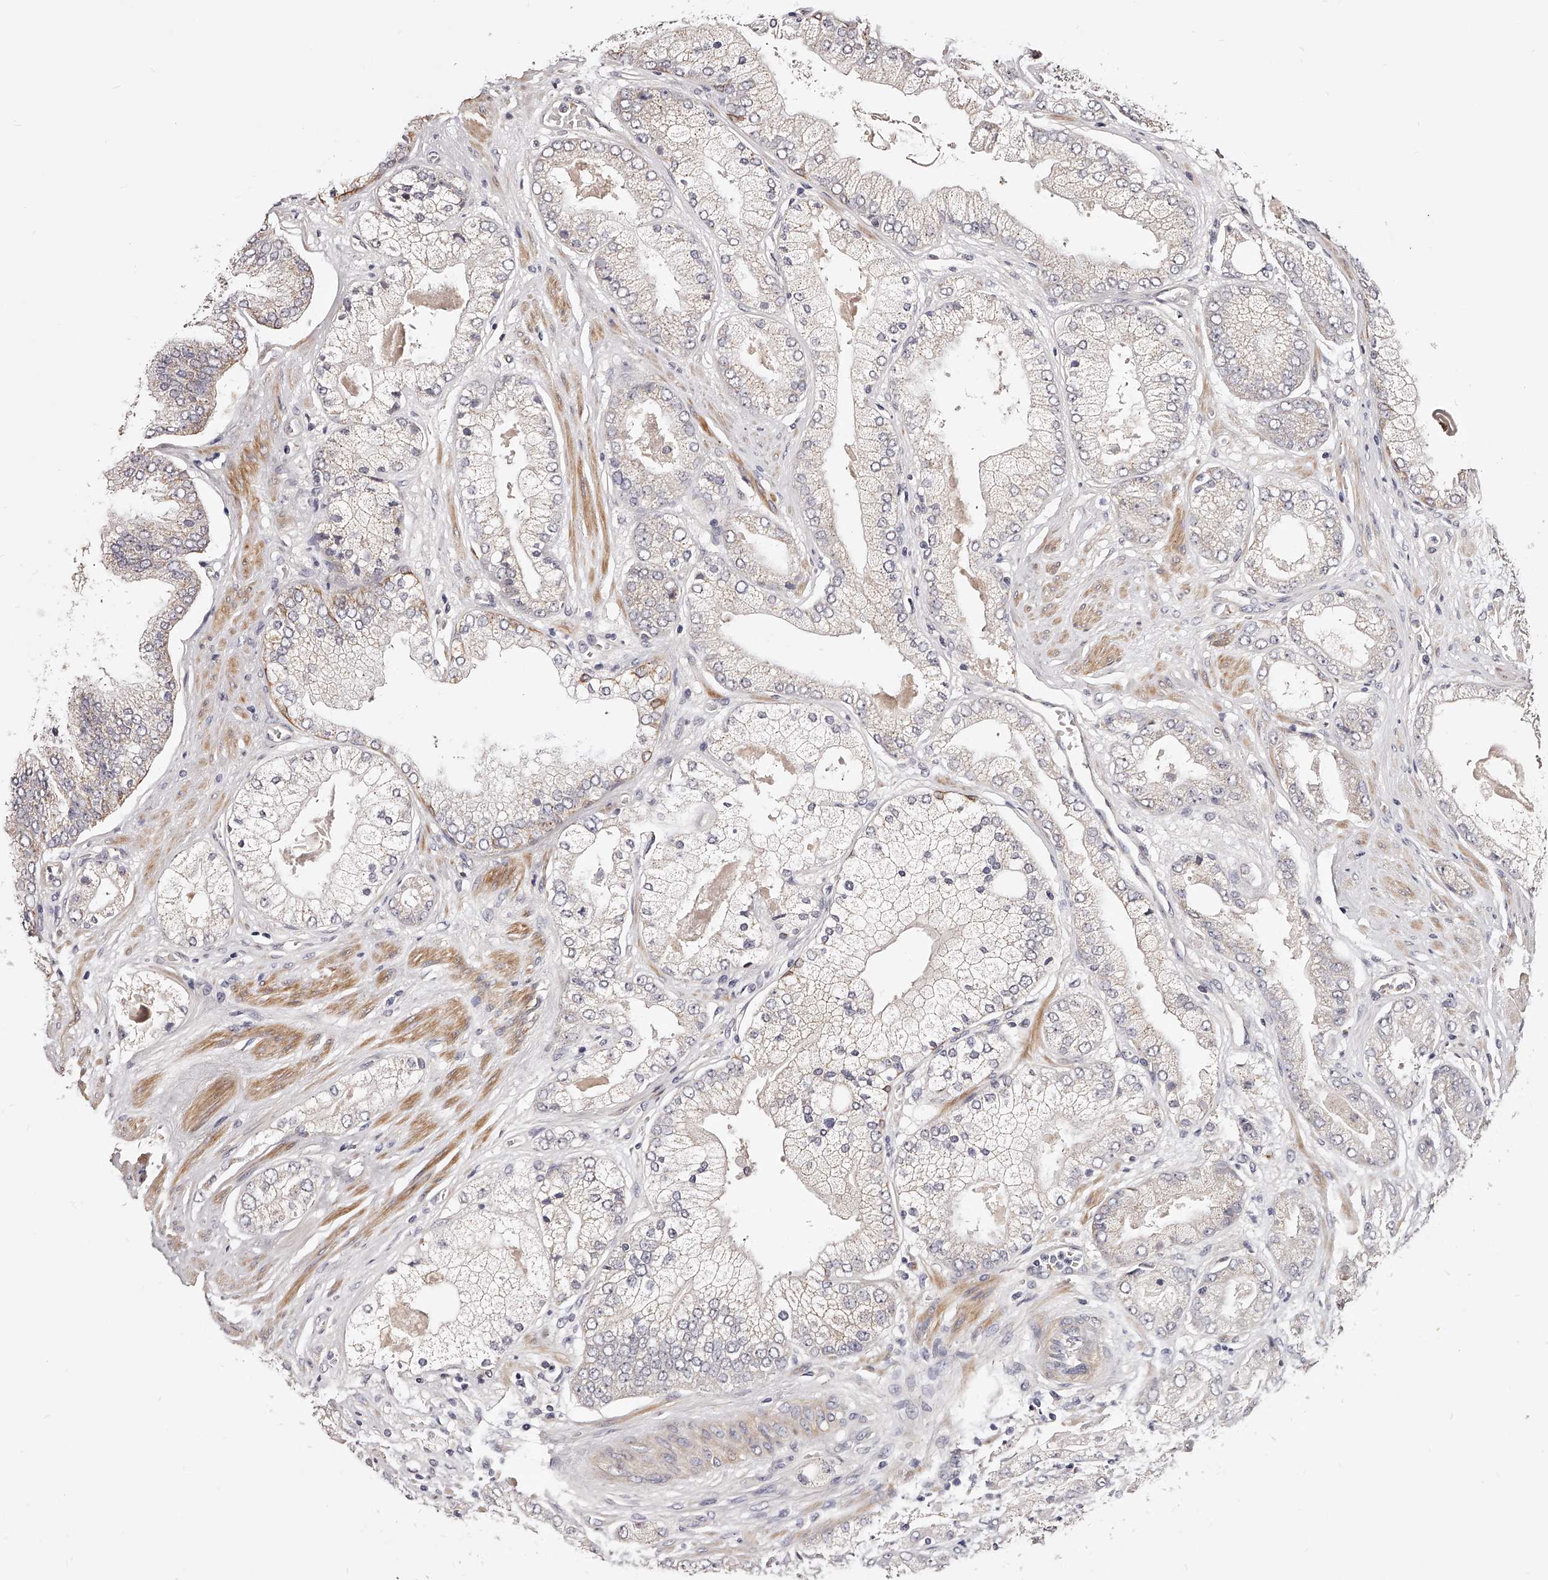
{"staining": {"intensity": "negative", "quantity": "none", "location": "none"}, "tissue": "prostate cancer", "cell_type": "Tumor cells", "image_type": "cancer", "snomed": [{"axis": "morphology", "description": "Adenocarcinoma, High grade"}, {"axis": "topography", "description": "Prostate"}], "caption": "Tumor cells show no significant protein staining in high-grade adenocarcinoma (prostate). The staining is performed using DAB brown chromogen with nuclei counter-stained in using hematoxylin.", "gene": "ZNF502", "patient": {"sex": "male", "age": 58}}